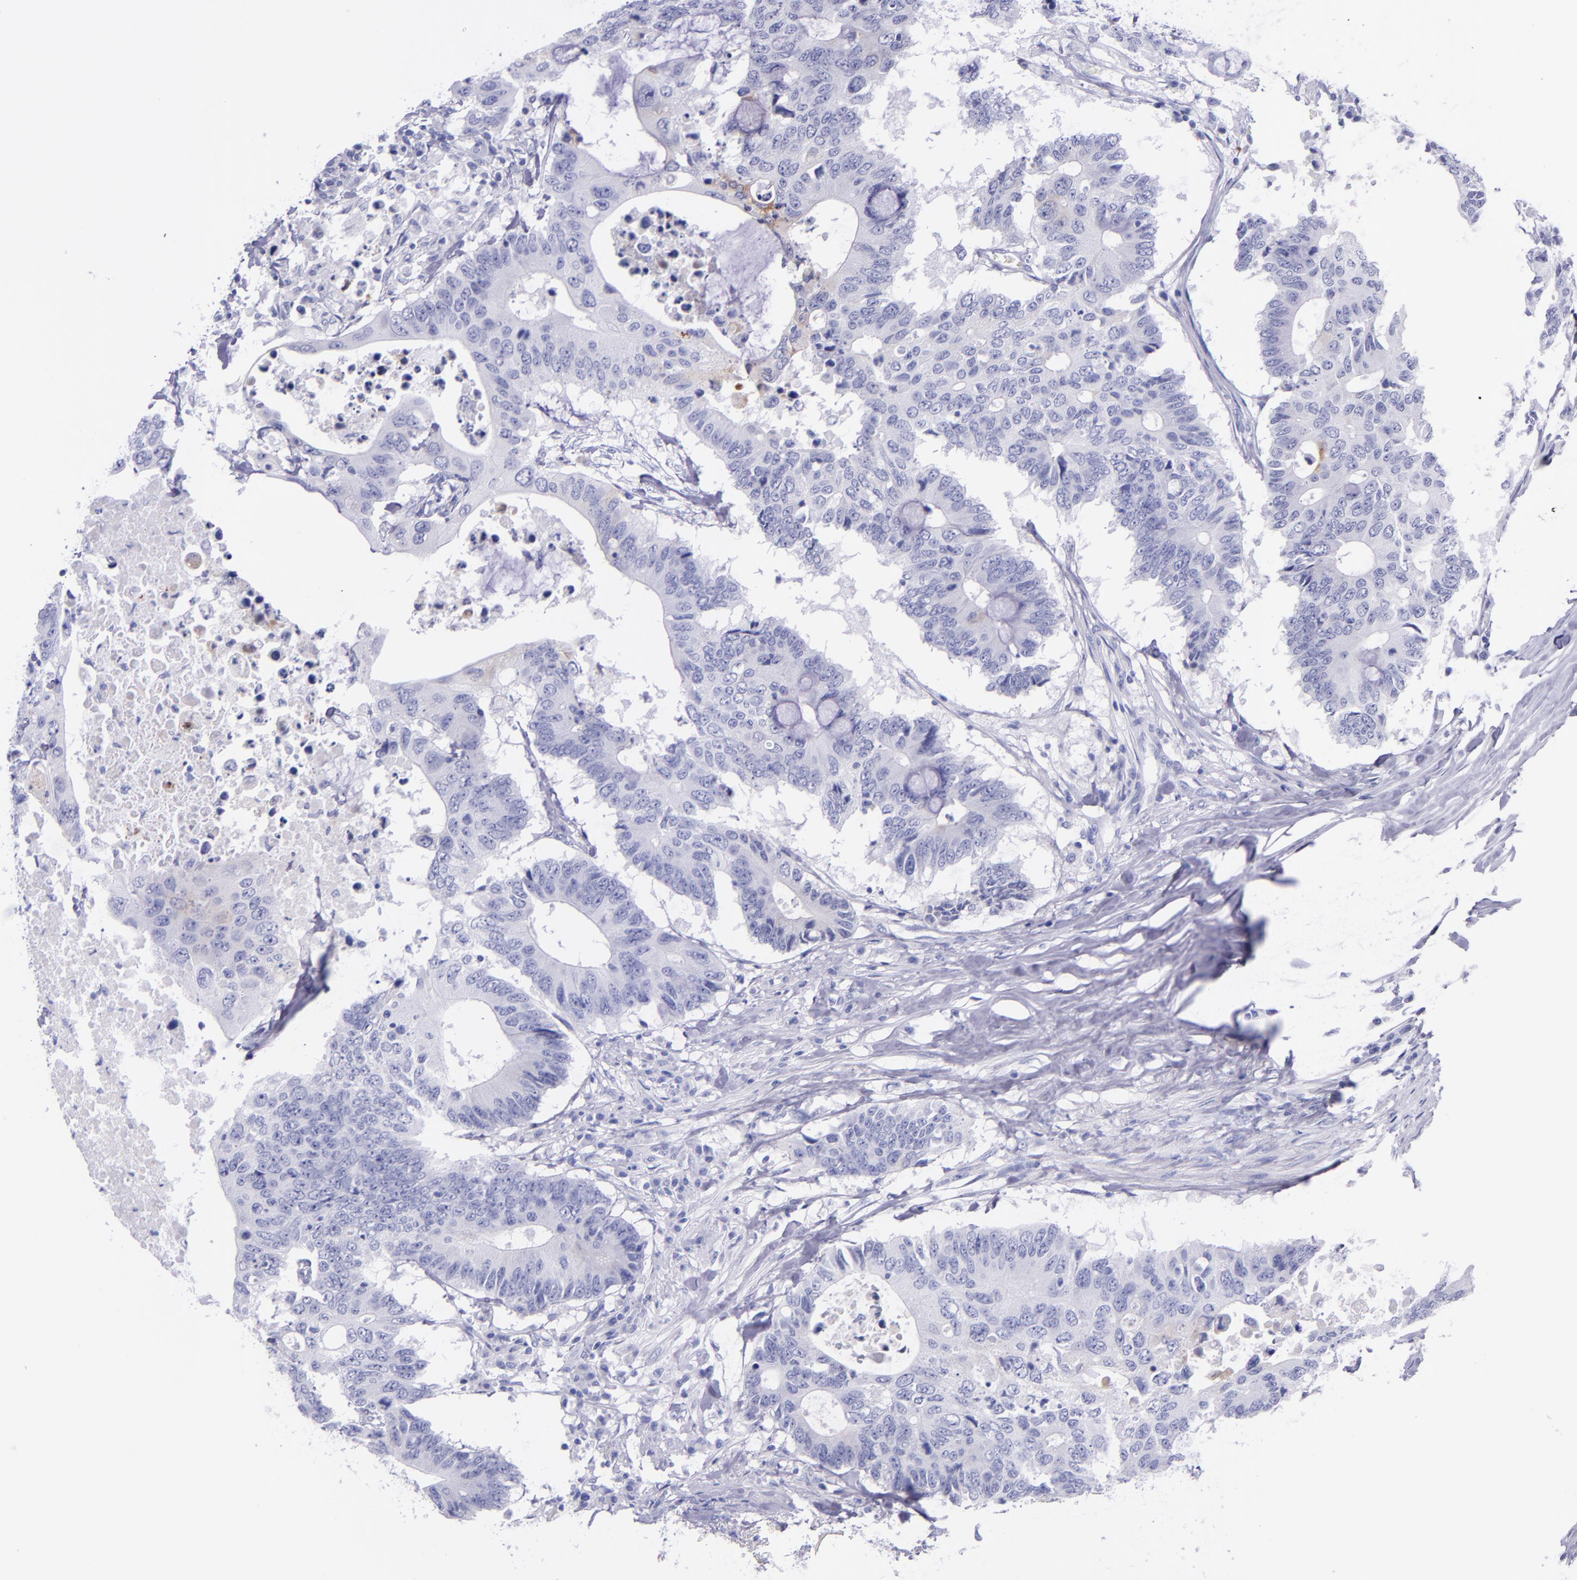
{"staining": {"intensity": "negative", "quantity": "none", "location": "none"}, "tissue": "colorectal cancer", "cell_type": "Tumor cells", "image_type": "cancer", "snomed": [{"axis": "morphology", "description": "Adenocarcinoma, NOS"}, {"axis": "topography", "description": "Colon"}], "caption": "Tumor cells show no significant protein positivity in colorectal cancer (adenocarcinoma). (DAB (3,3'-diaminobenzidine) IHC with hematoxylin counter stain).", "gene": "SLPI", "patient": {"sex": "male", "age": 71}}